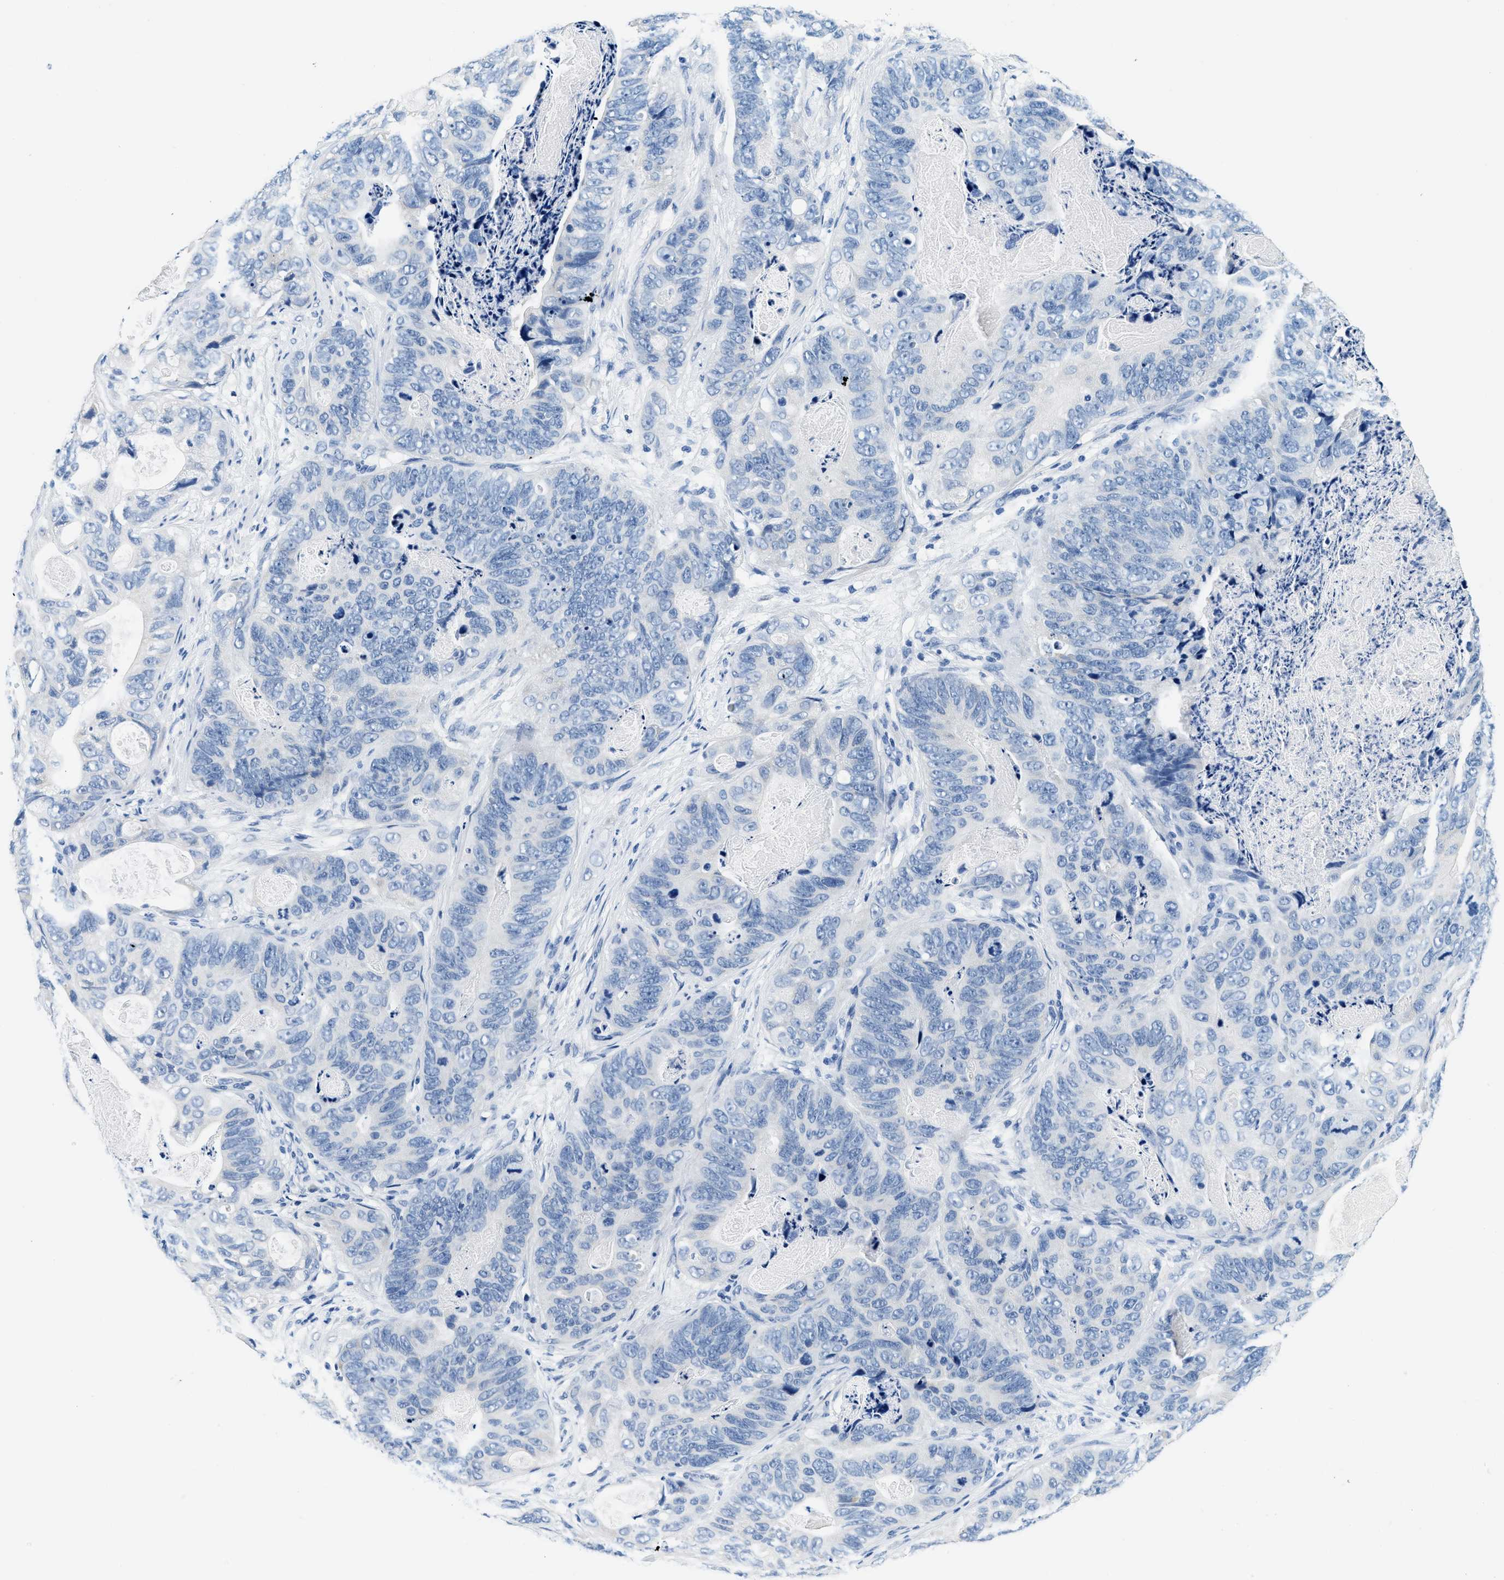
{"staining": {"intensity": "negative", "quantity": "none", "location": "none"}, "tissue": "stomach cancer", "cell_type": "Tumor cells", "image_type": "cancer", "snomed": [{"axis": "morphology", "description": "Adenocarcinoma, NOS"}, {"axis": "topography", "description": "Stomach"}], "caption": "An immunohistochemistry (IHC) image of stomach adenocarcinoma is shown. There is no staining in tumor cells of stomach adenocarcinoma. (DAB (3,3'-diaminobenzidine) immunohistochemistry (IHC) with hematoxylin counter stain).", "gene": "GSTM3", "patient": {"sex": "female", "age": 89}}